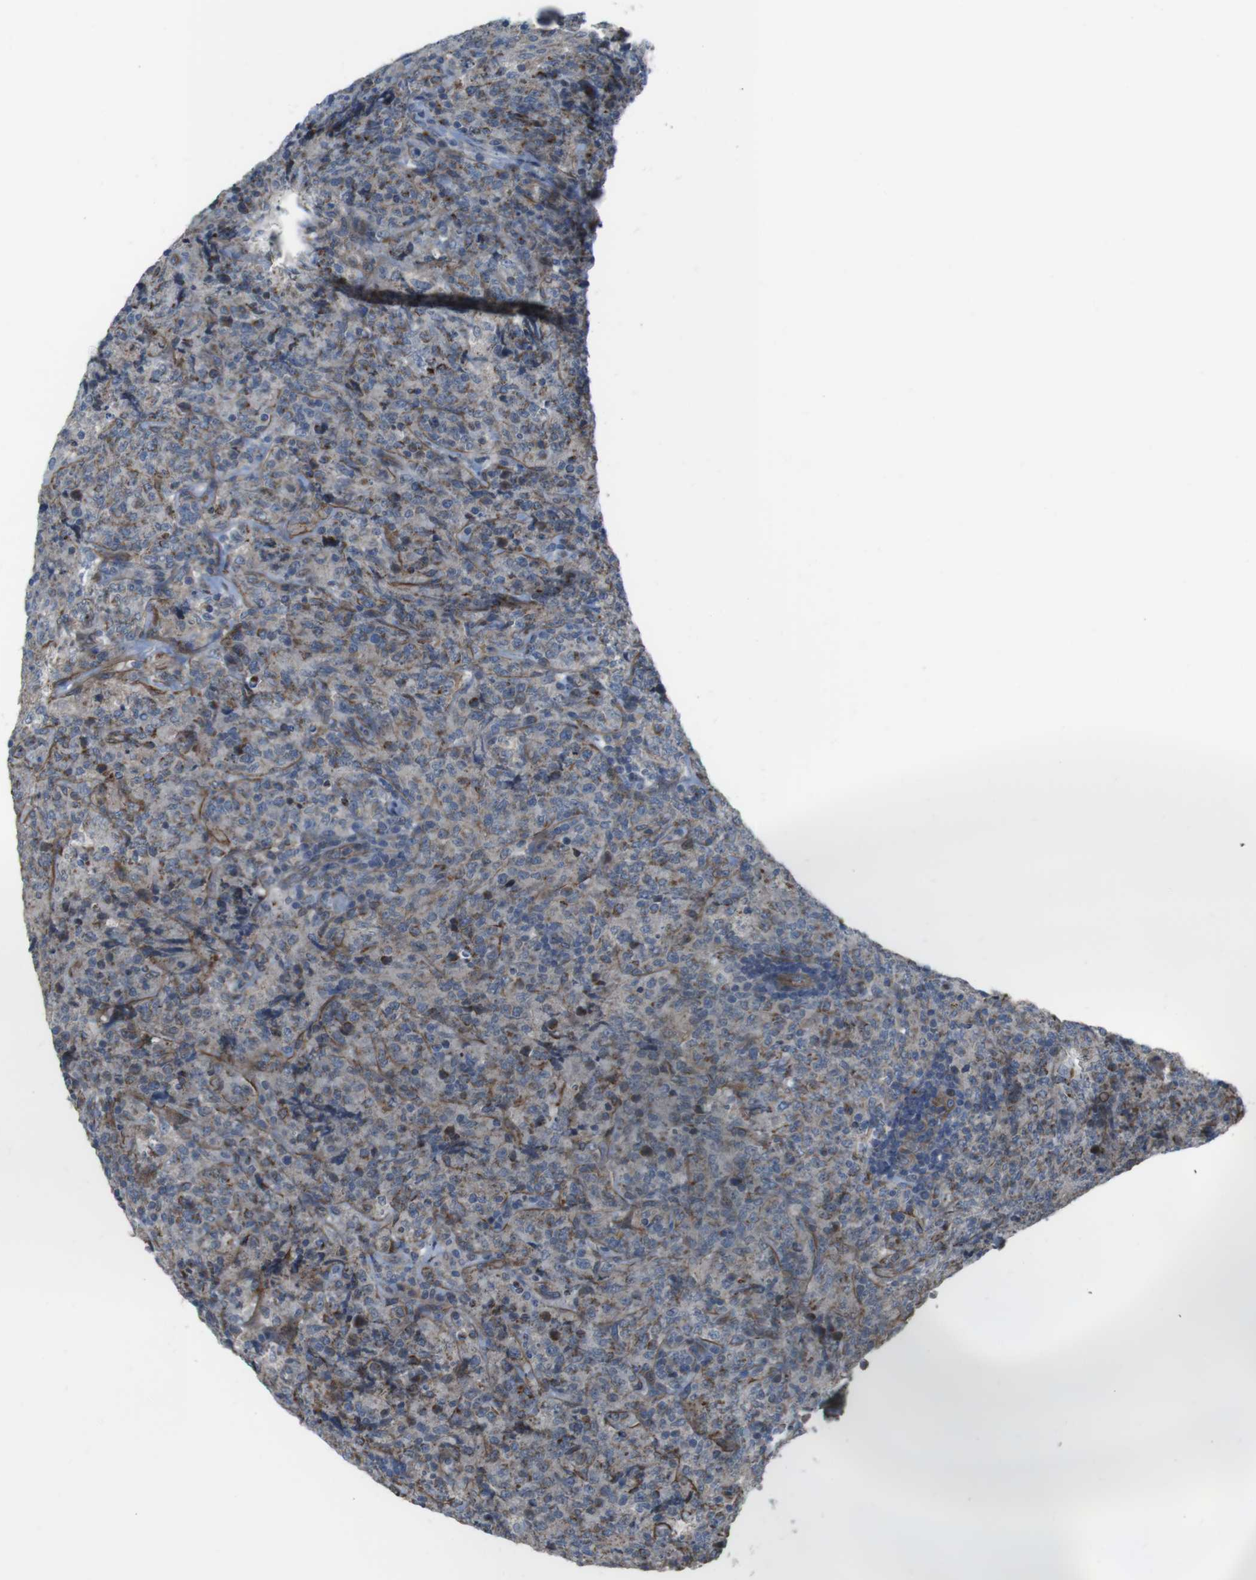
{"staining": {"intensity": "weak", "quantity": ">75%", "location": "cytoplasmic/membranous"}, "tissue": "lymphoma", "cell_type": "Tumor cells", "image_type": "cancer", "snomed": [{"axis": "morphology", "description": "Malignant lymphoma, non-Hodgkin's type, High grade"}, {"axis": "topography", "description": "Tonsil"}], "caption": "Immunohistochemistry image of lymphoma stained for a protein (brown), which displays low levels of weak cytoplasmic/membranous expression in approximately >75% of tumor cells.", "gene": "FAM174B", "patient": {"sex": "female", "age": 36}}